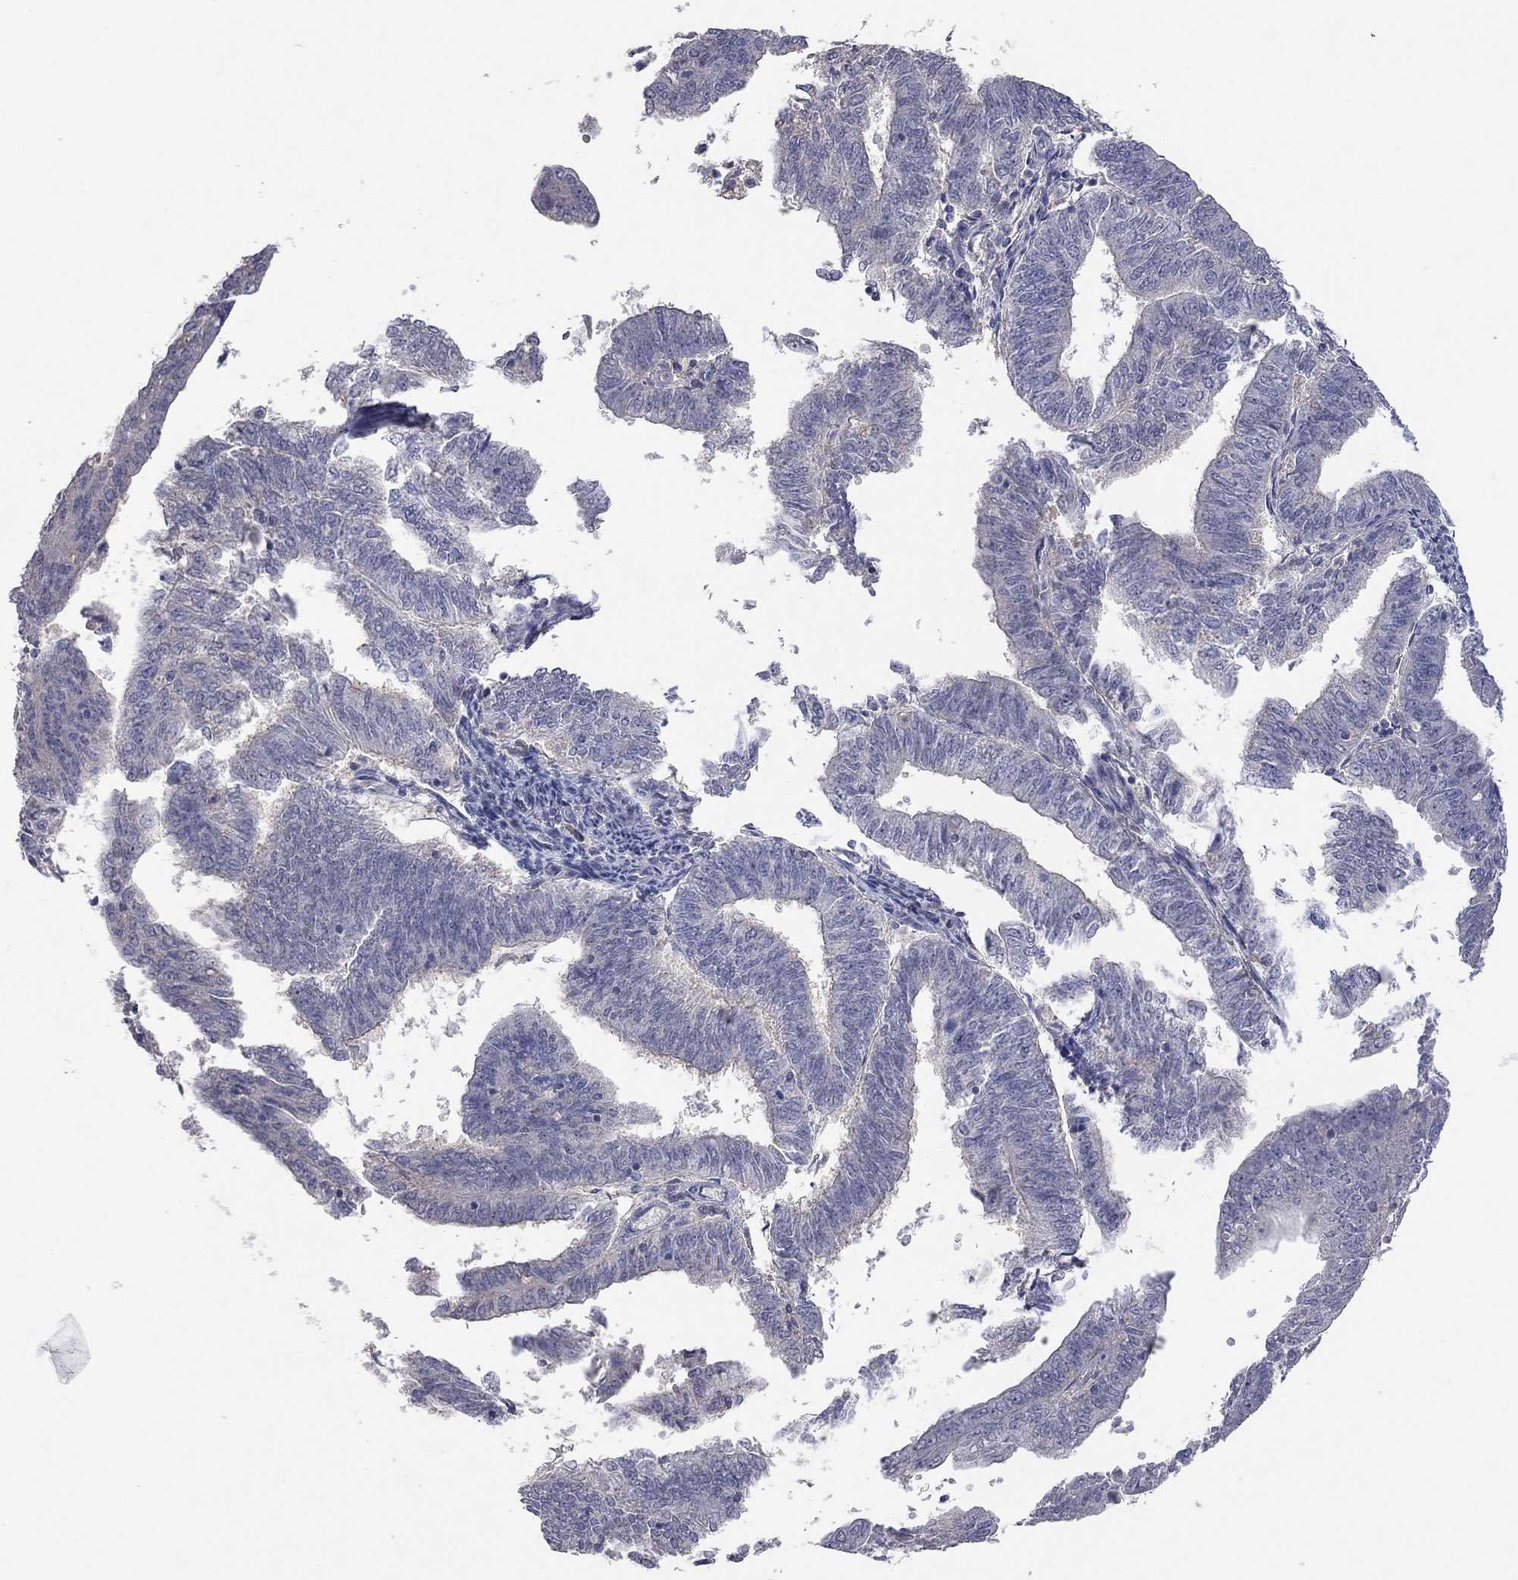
{"staining": {"intensity": "negative", "quantity": "none", "location": "none"}, "tissue": "endometrial cancer", "cell_type": "Tumor cells", "image_type": "cancer", "snomed": [{"axis": "morphology", "description": "Adenocarcinoma, NOS"}, {"axis": "topography", "description": "Endometrium"}], "caption": "A high-resolution image shows IHC staining of endometrial cancer, which displays no significant staining in tumor cells.", "gene": "MMP13", "patient": {"sex": "female", "age": 82}}